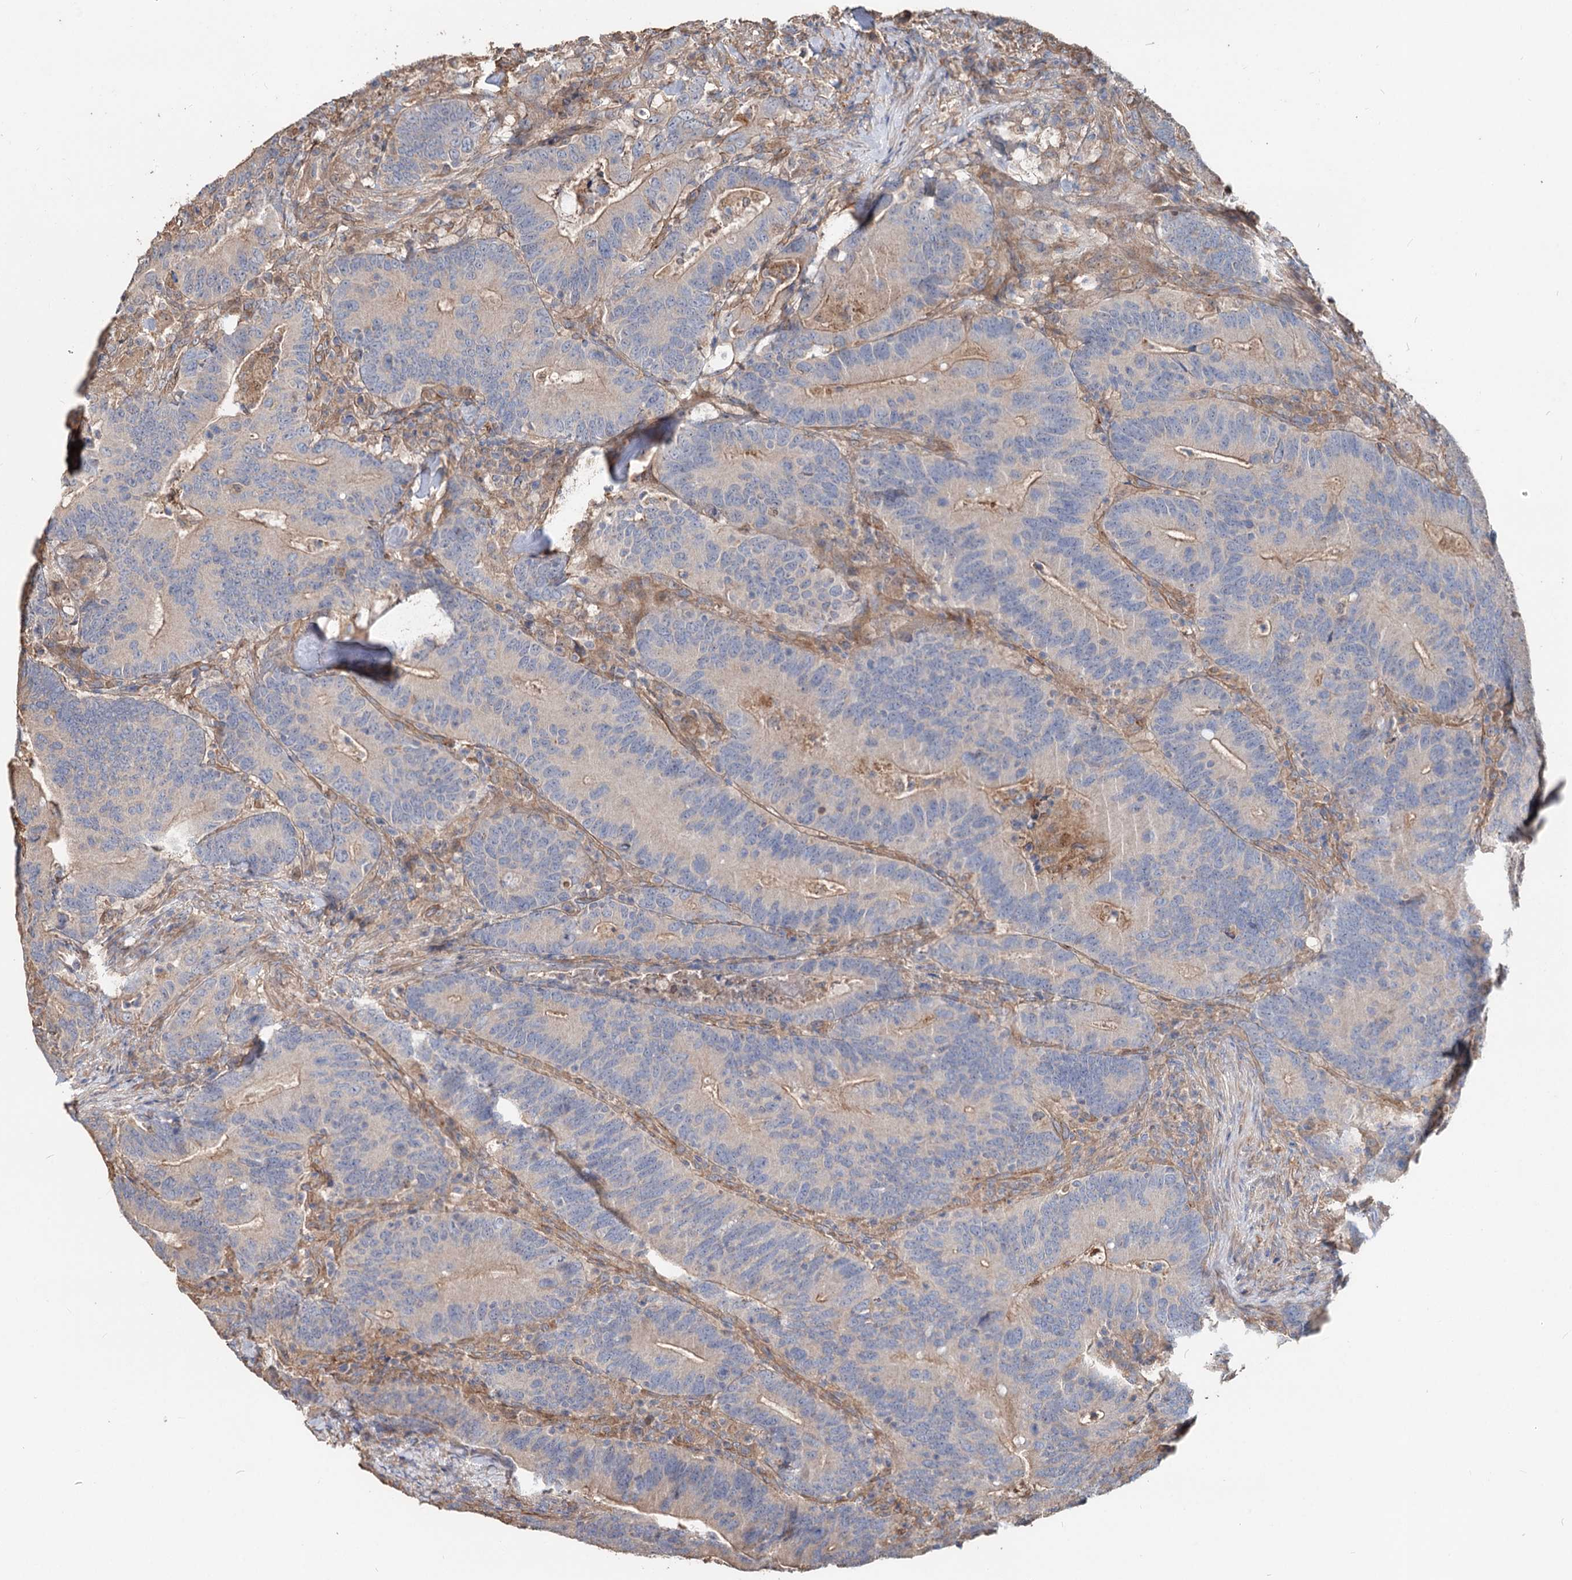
{"staining": {"intensity": "weak", "quantity": "<25%", "location": "cytoplasmic/membranous"}, "tissue": "colorectal cancer", "cell_type": "Tumor cells", "image_type": "cancer", "snomed": [{"axis": "morphology", "description": "Adenocarcinoma, NOS"}, {"axis": "topography", "description": "Colon"}], "caption": "Colorectal cancer (adenocarcinoma) stained for a protein using immunohistochemistry (IHC) exhibits no expression tumor cells.", "gene": "SPART", "patient": {"sex": "female", "age": 66}}